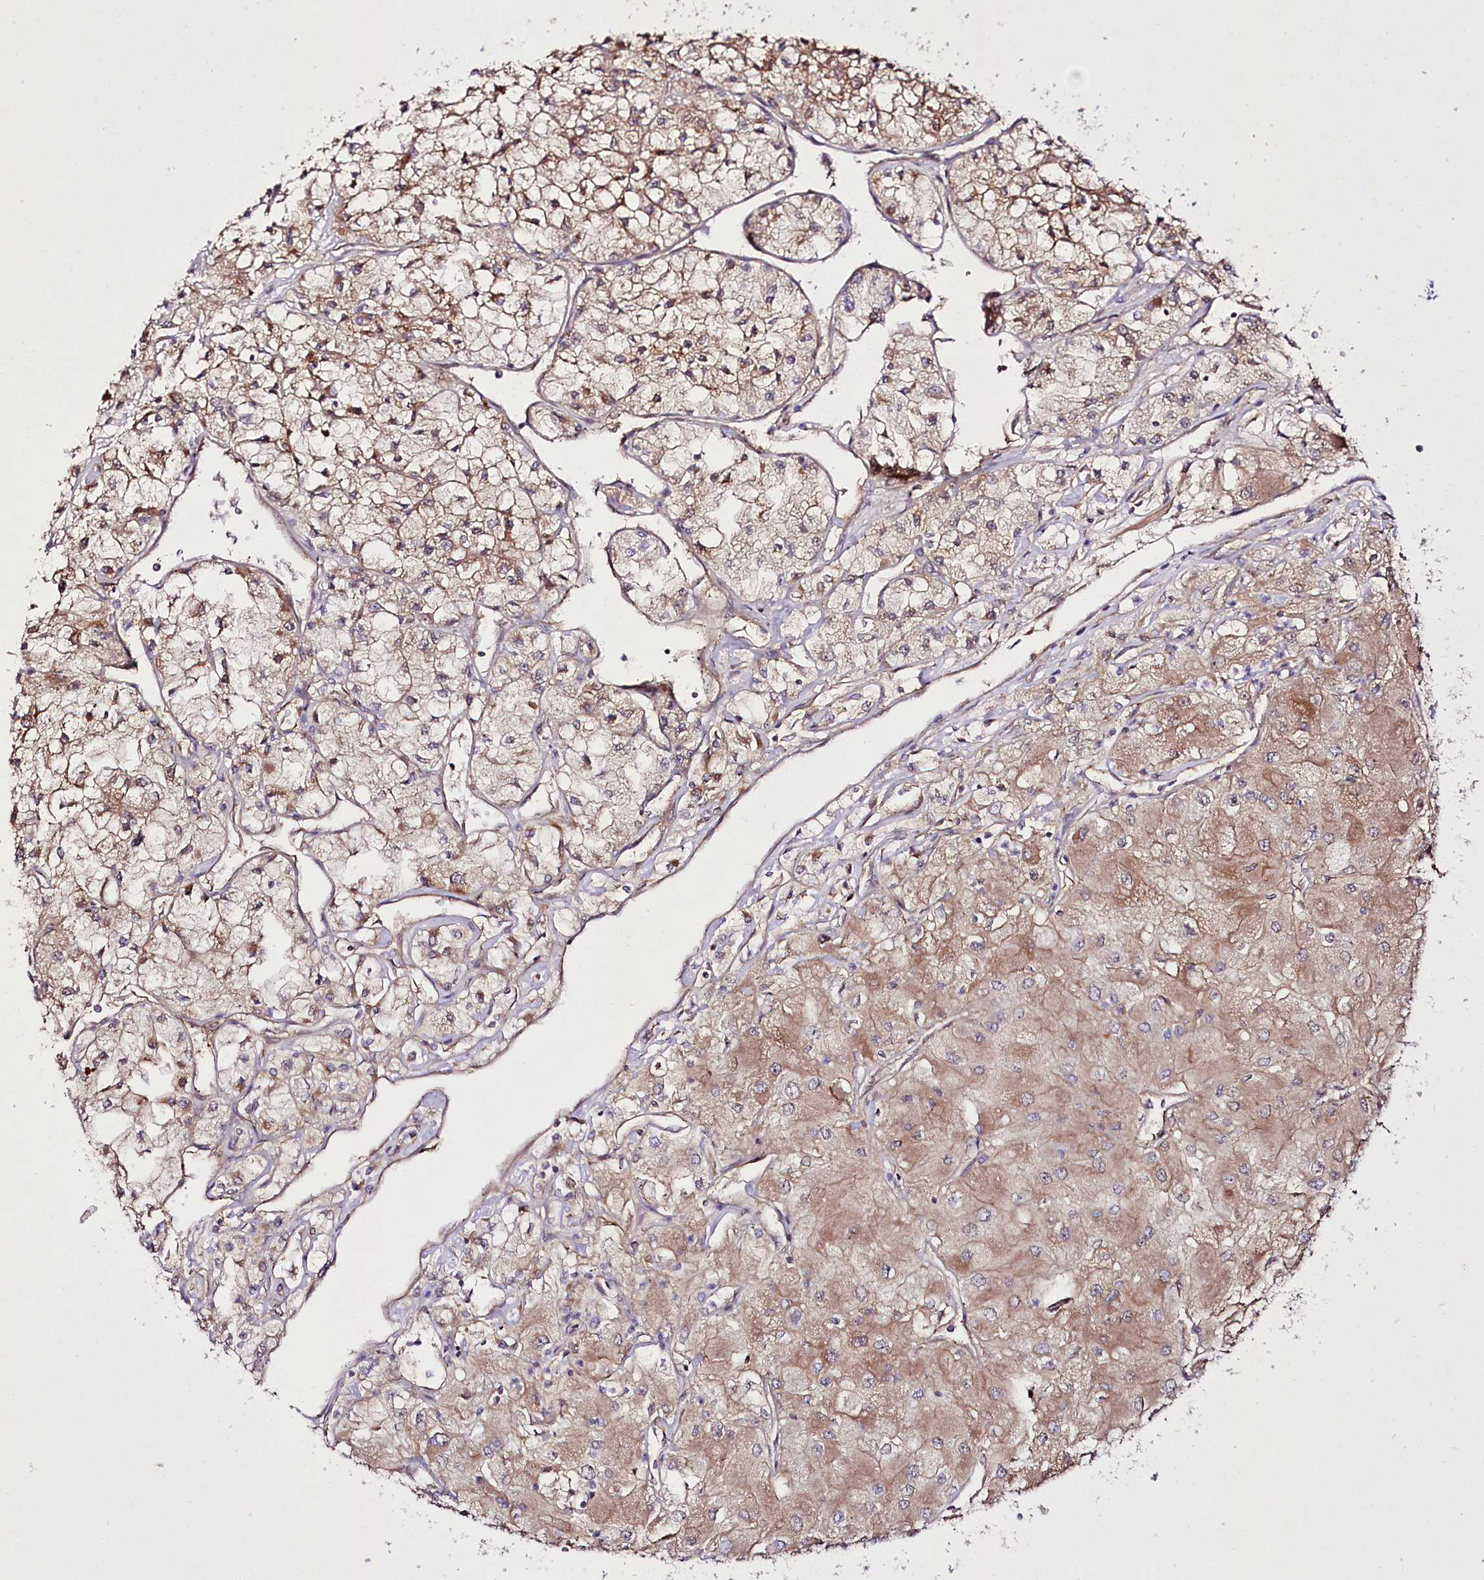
{"staining": {"intensity": "moderate", "quantity": ">75%", "location": "cytoplasmic/membranous"}, "tissue": "renal cancer", "cell_type": "Tumor cells", "image_type": "cancer", "snomed": [{"axis": "morphology", "description": "Adenocarcinoma, NOS"}, {"axis": "topography", "description": "Kidney"}], "caption": "DAB (3,3'-diaminobenzidine) immunohistochemical staining of human renal cancer exhibits moderate cytoplasmic/membranous protein expression in approximately >75% of tumor cells.", "gene": "REXO2", "patient": {"sex": "male", "age": 80}}